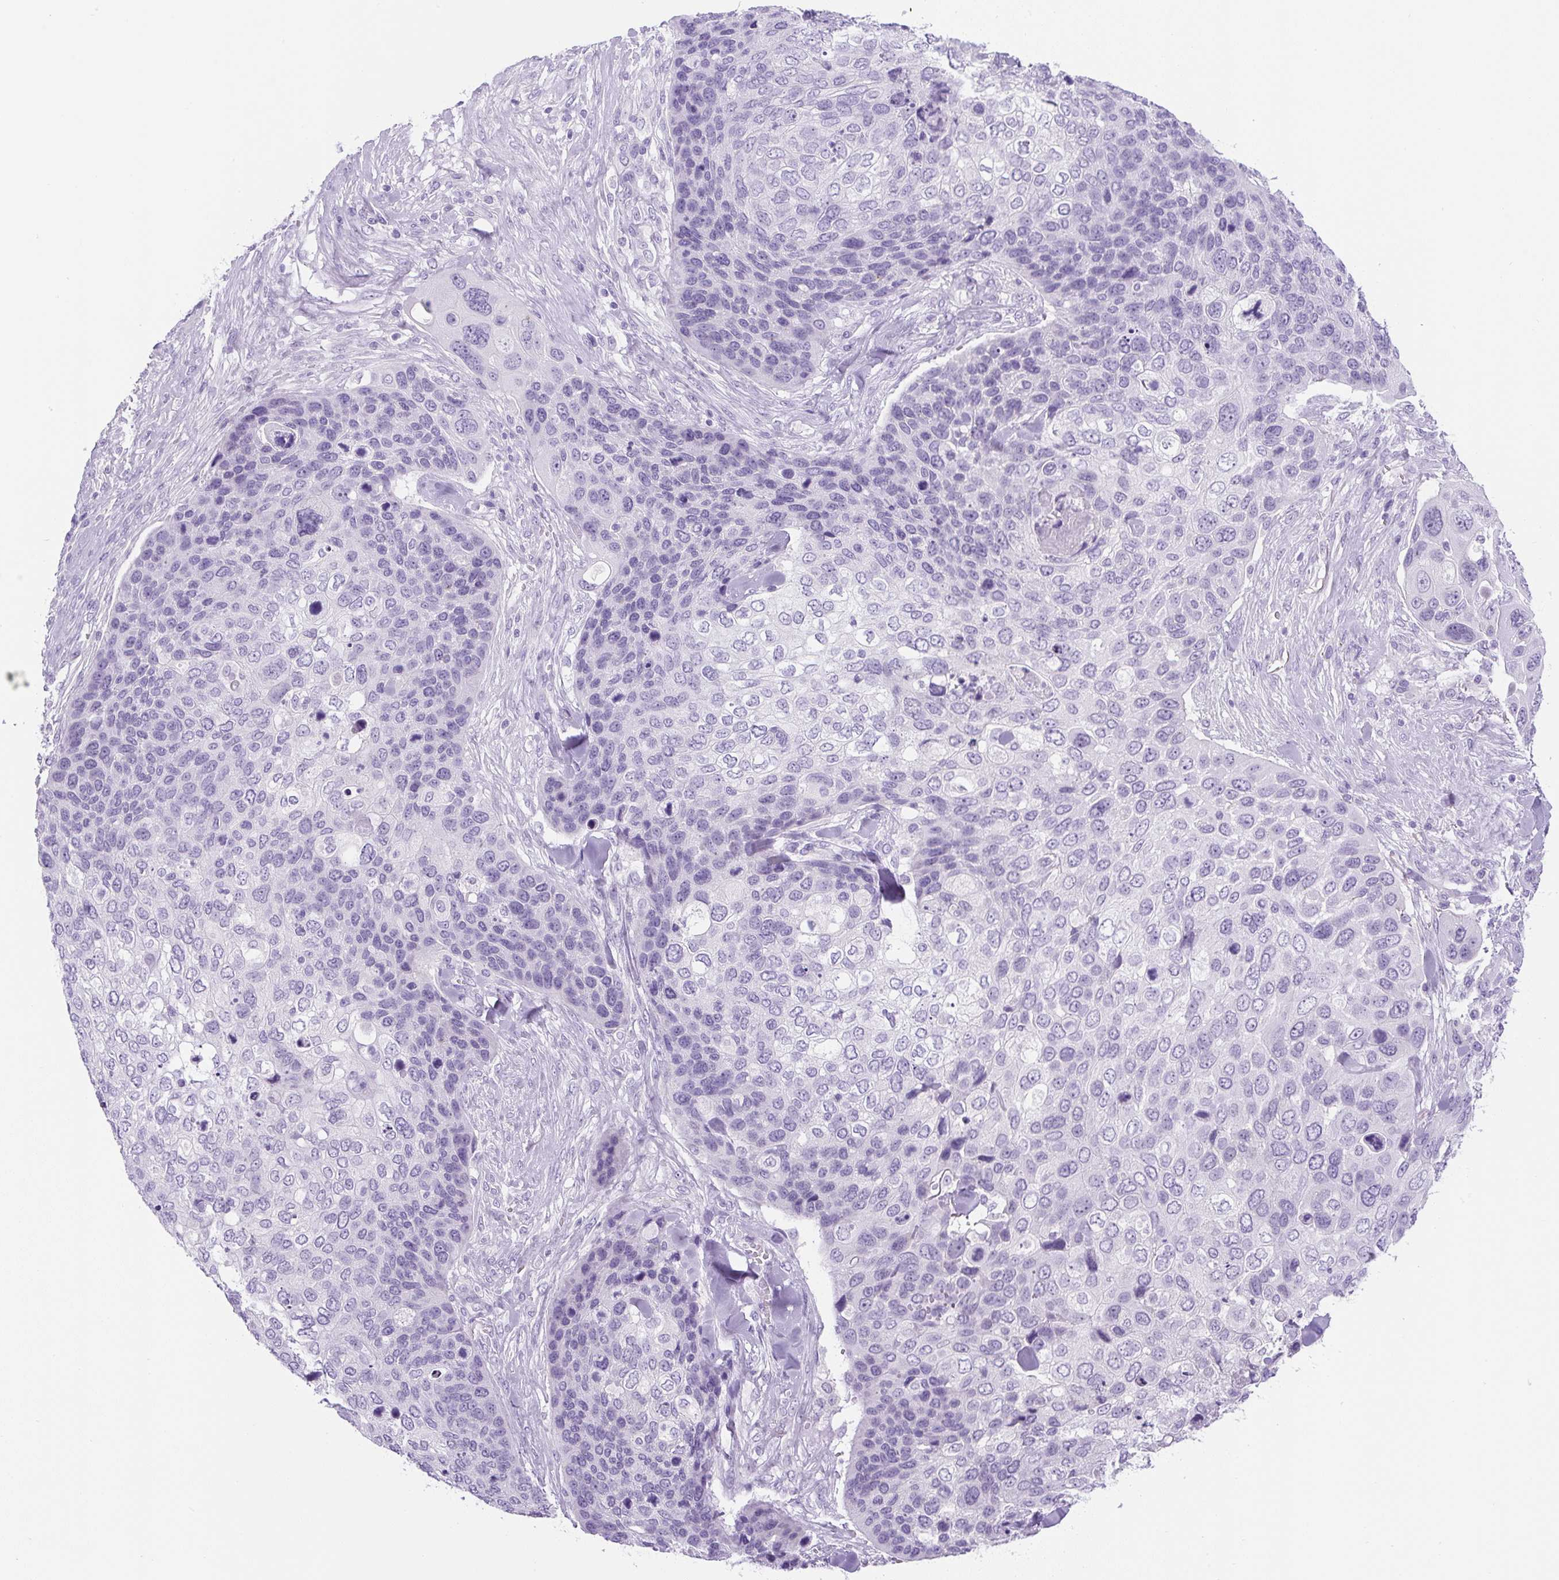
{"staining": {"intensity": "negative", "quantity": "none", "location": "none"}, "tissue": "skin cancer", "cell_type": "Tumor cells", "image_type": "cancer", "snomed": [{"axis": "morphology", "description": "Basal cell carcinoma"}, {"axis": "topography", "description": "Skin"}], "caption": "Tumor cells are negative for protein expression in human basal cell carcinoma (skin). (DAB immunohistochemistry (IHC) with hematoxylin counter stain).", "gene": "UBL3", "patient": {"sex": "female", "age": 74}}